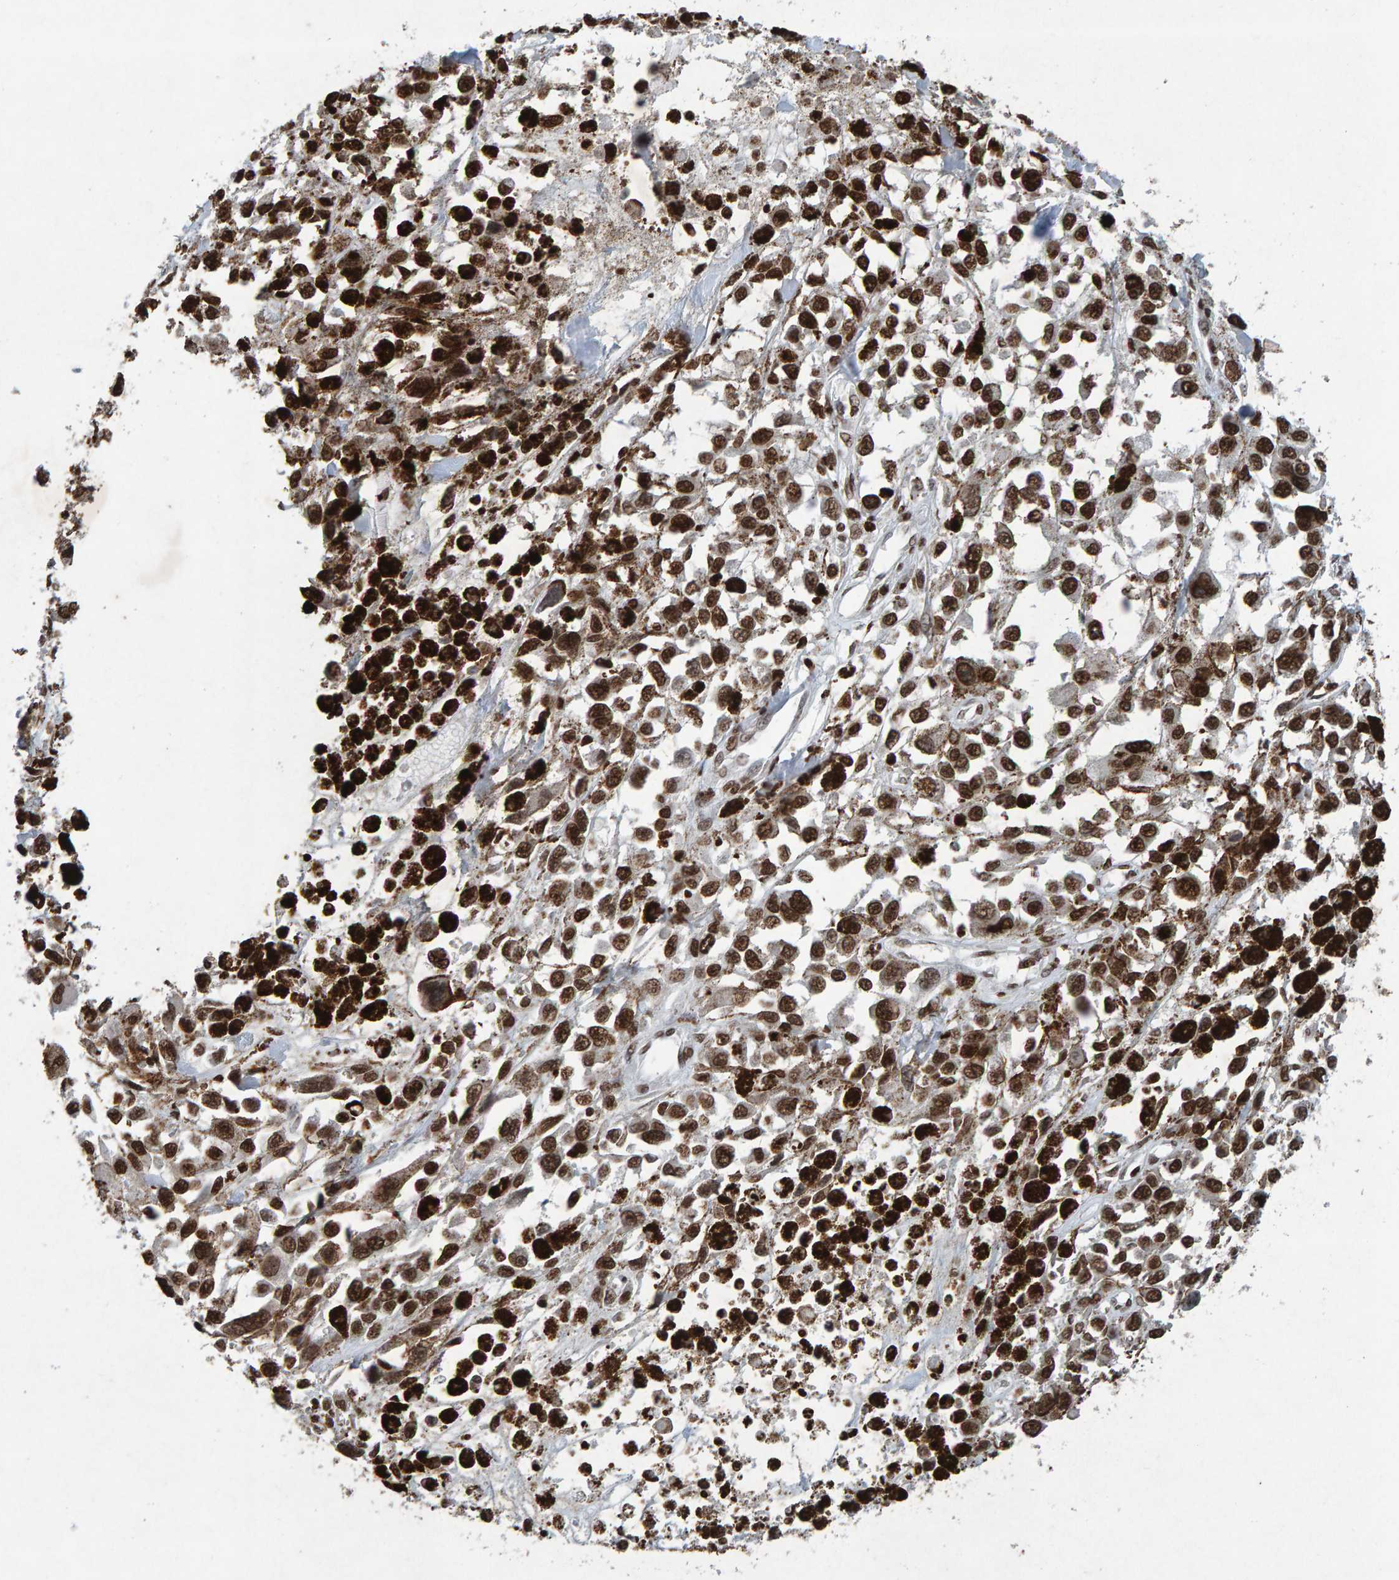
{"staining": {"intensity": "strong", "quantity": ">75%", "location": "nuclear"}, "tissue": "melanoma", "cell_type": "Tumor cells", "image_type": "cancer", "snomed": [{"axis": "morphology", "description": "Malignant melanoma, Metastatic site"}, {"axis": "topography", "description": "Lymph node"}], "caption": "Protein expression analysis of melanoma reveals strong nuclear positivity in about >75% of tumor cells.", "gene": "H2AZ1", "patient": {"sex": "male", "age": 59}}